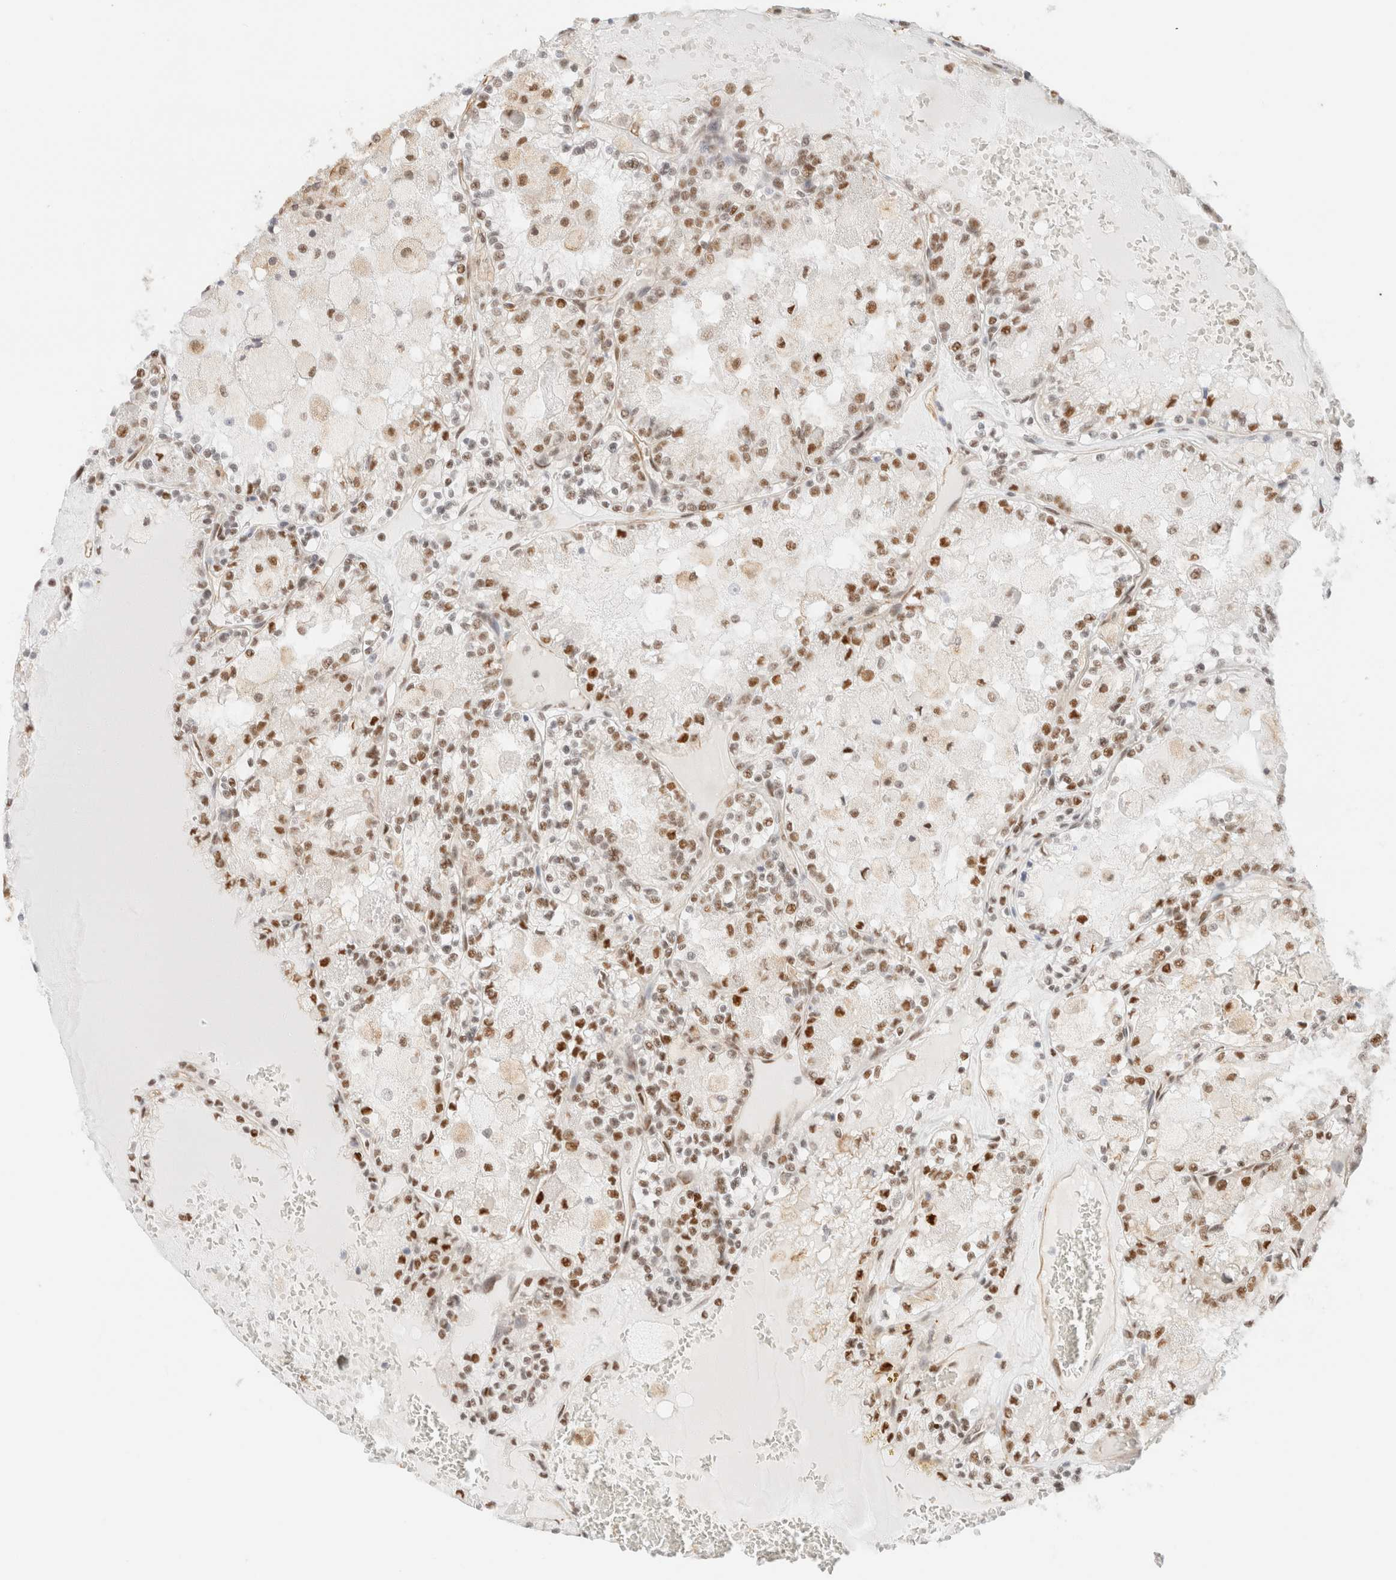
{"staining": {"intensity": "moderate", "quantity": ">75%", "location": "nuclear"}, "tissue": "renal cancer", "cell_type": "Tumor cells", "image_type": "cancer", "snomed": [{"axis": "morphology", "description": "Adenocarcinoma, NOS"}, {"axis": "topography", "description": "Kidney"}], "caption": "This photomicrograph shows renal cancer (adenocarcinoma) stained with immunohistochemistry (IHC) to label a protein in brown. The nuclear of tumor cells show moderate positivity for the protein. Nuclei are counter-stained blue.", "gene": "ARID5A", "patient": {"sex": "female", "age": 56}}